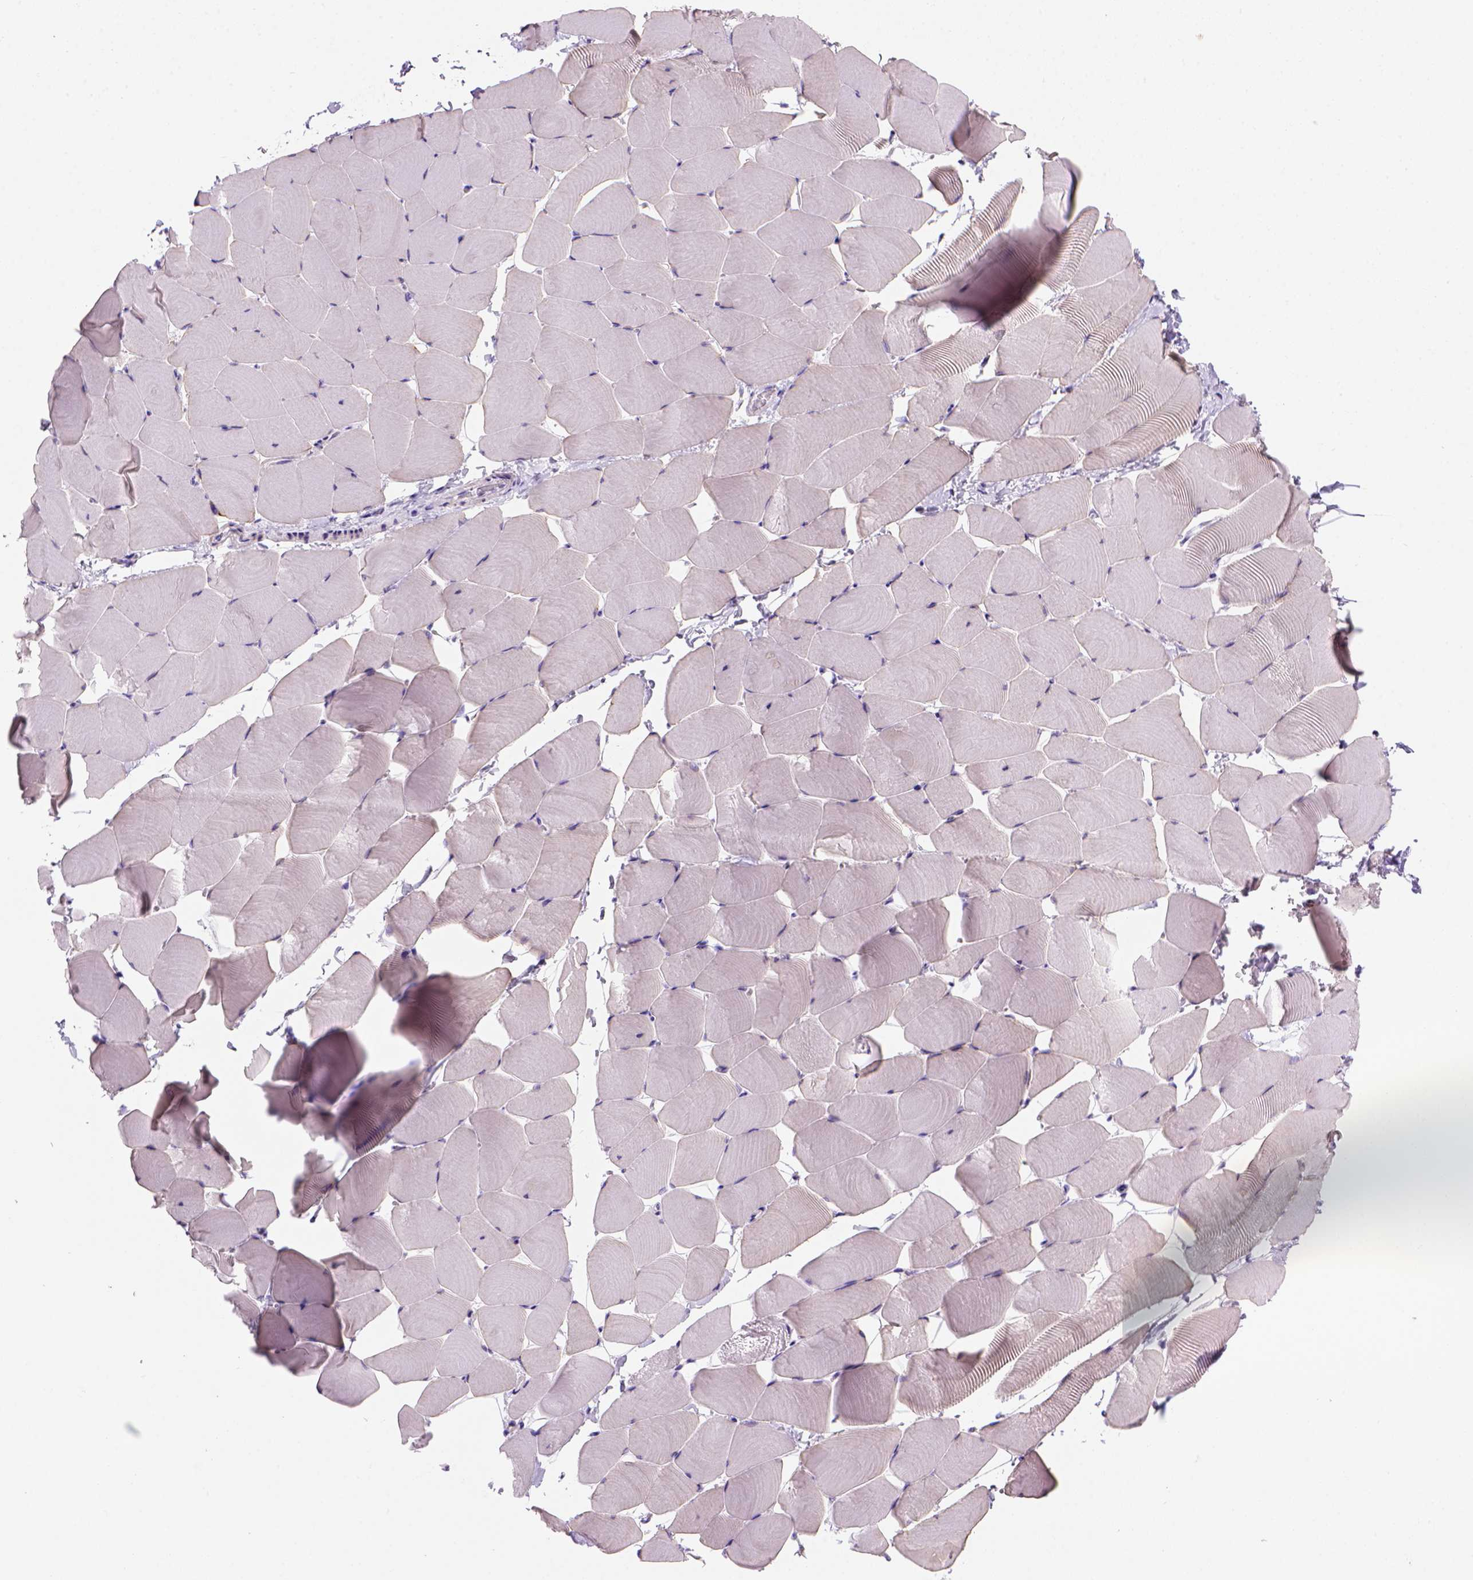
{"staining": {"intensity": "negative", "quantity": "none", "location": "none"}, "tissue": "skeletal muscle", "cell_type": "Myocytes", "image_type": "normal", "snomed": [{"axis": "morphology", "description": "Normal tissue, NOS"}, {"axis": "topography", "description": "Skeletal muscle"}], "caption": "IHC image of unremarkable skeletal muscle: skeletal muscle stained with DAB reveals no significant protein positivity in myocytes.", "gene": "ARHGEF33", "patient": {"sex": "male", "age": 25}}